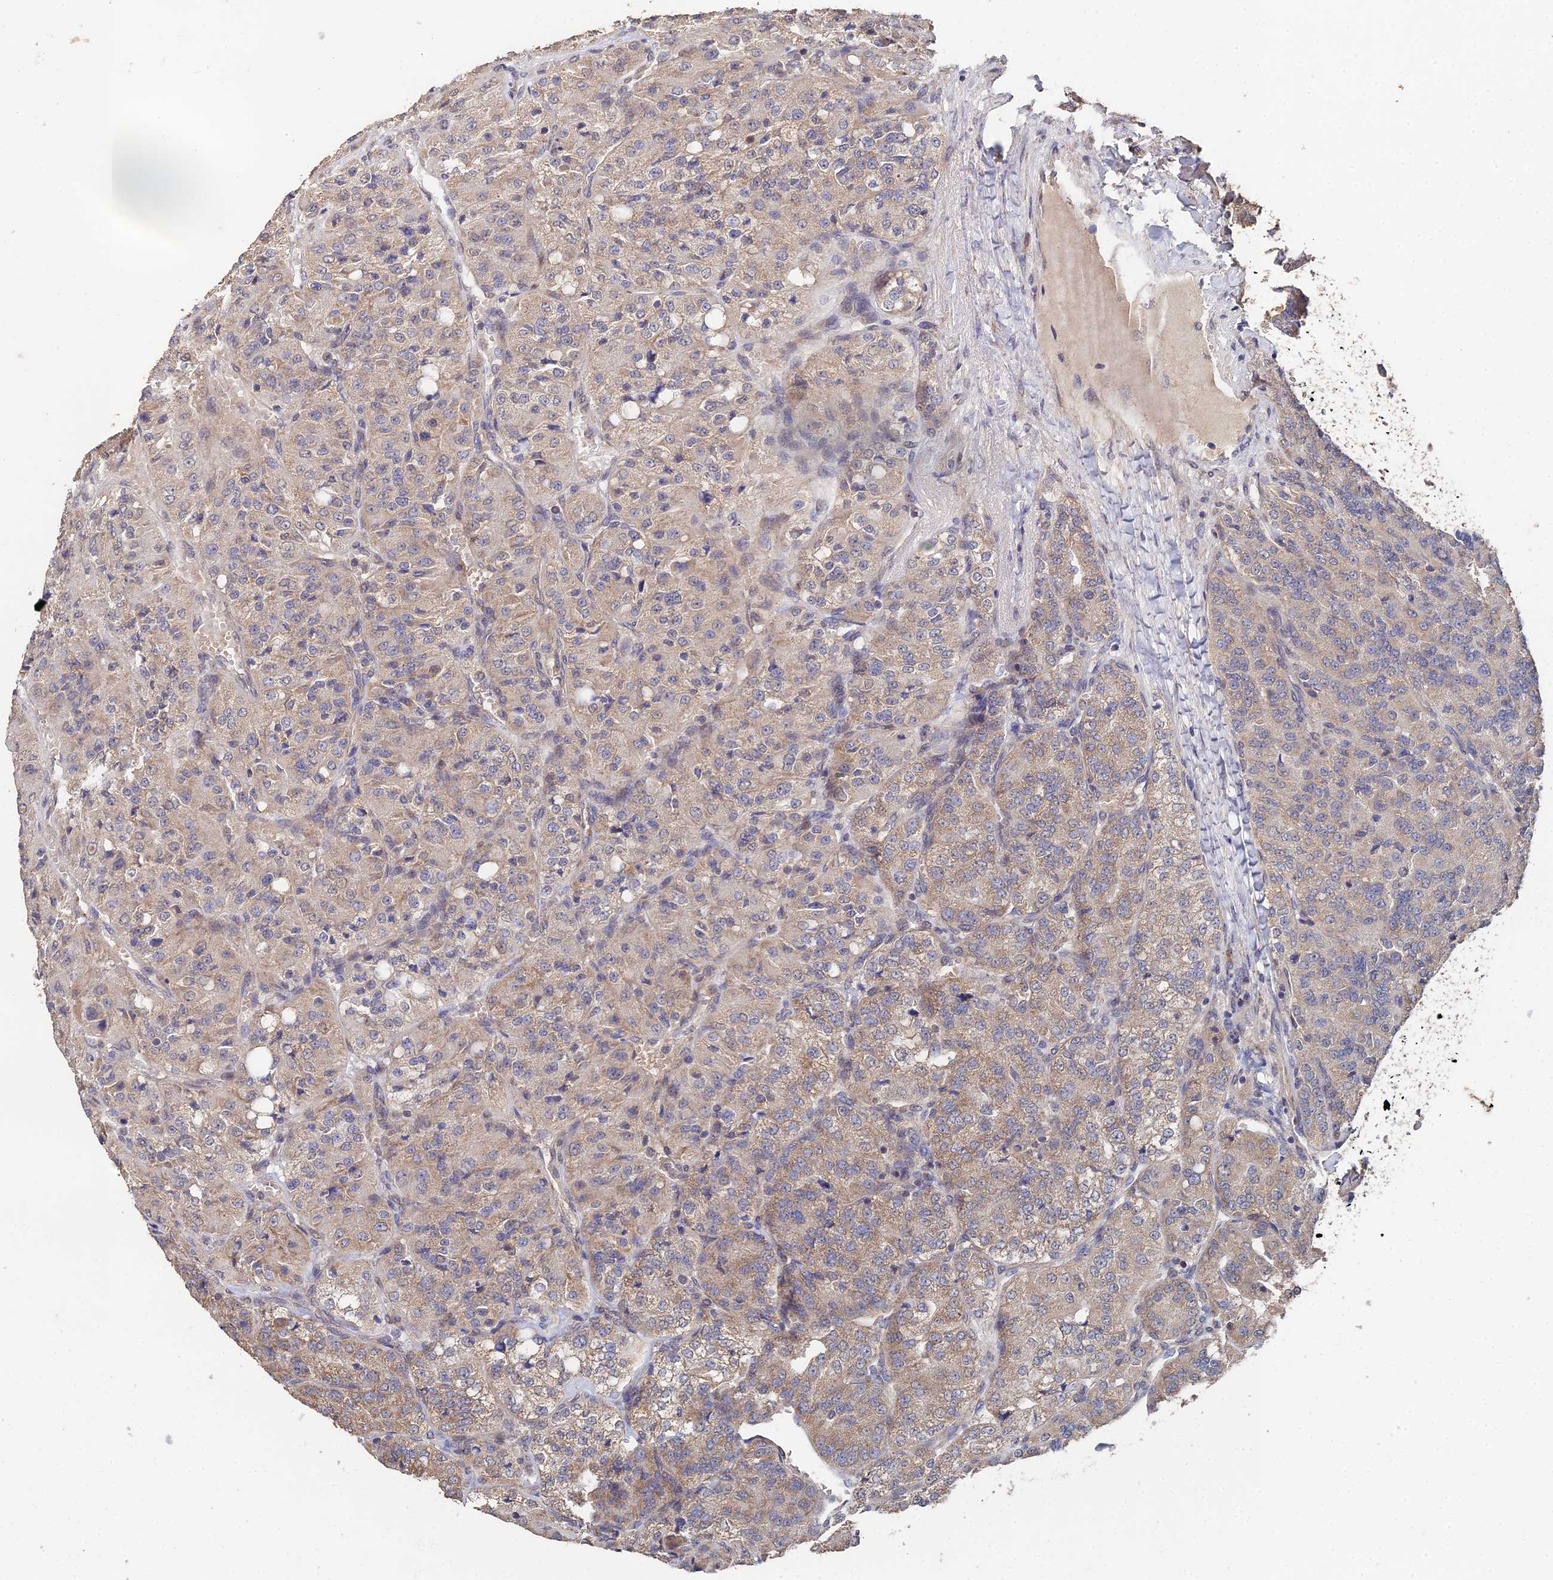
{"staining": {"intensity": "weak", "quantity": ">75%", "location": "cytoplasmic/membranous"}, "tissue": "renal cancer", "cell_type": "Tumor cells", "image_type": "cancer", "snomed": [{"axis": "morphology", "description": "Adenocarcinoma, NOS"}, {"axis": "topography", "description": "Kidney"}], "caption": "A brown stain highlights weak cytoplasmic/membranous expression of a protein in human adenocarcinoma (renal) tumor cells.", "gene": "SPANXN4", "patient": {"sex": "female", "age": 63}}